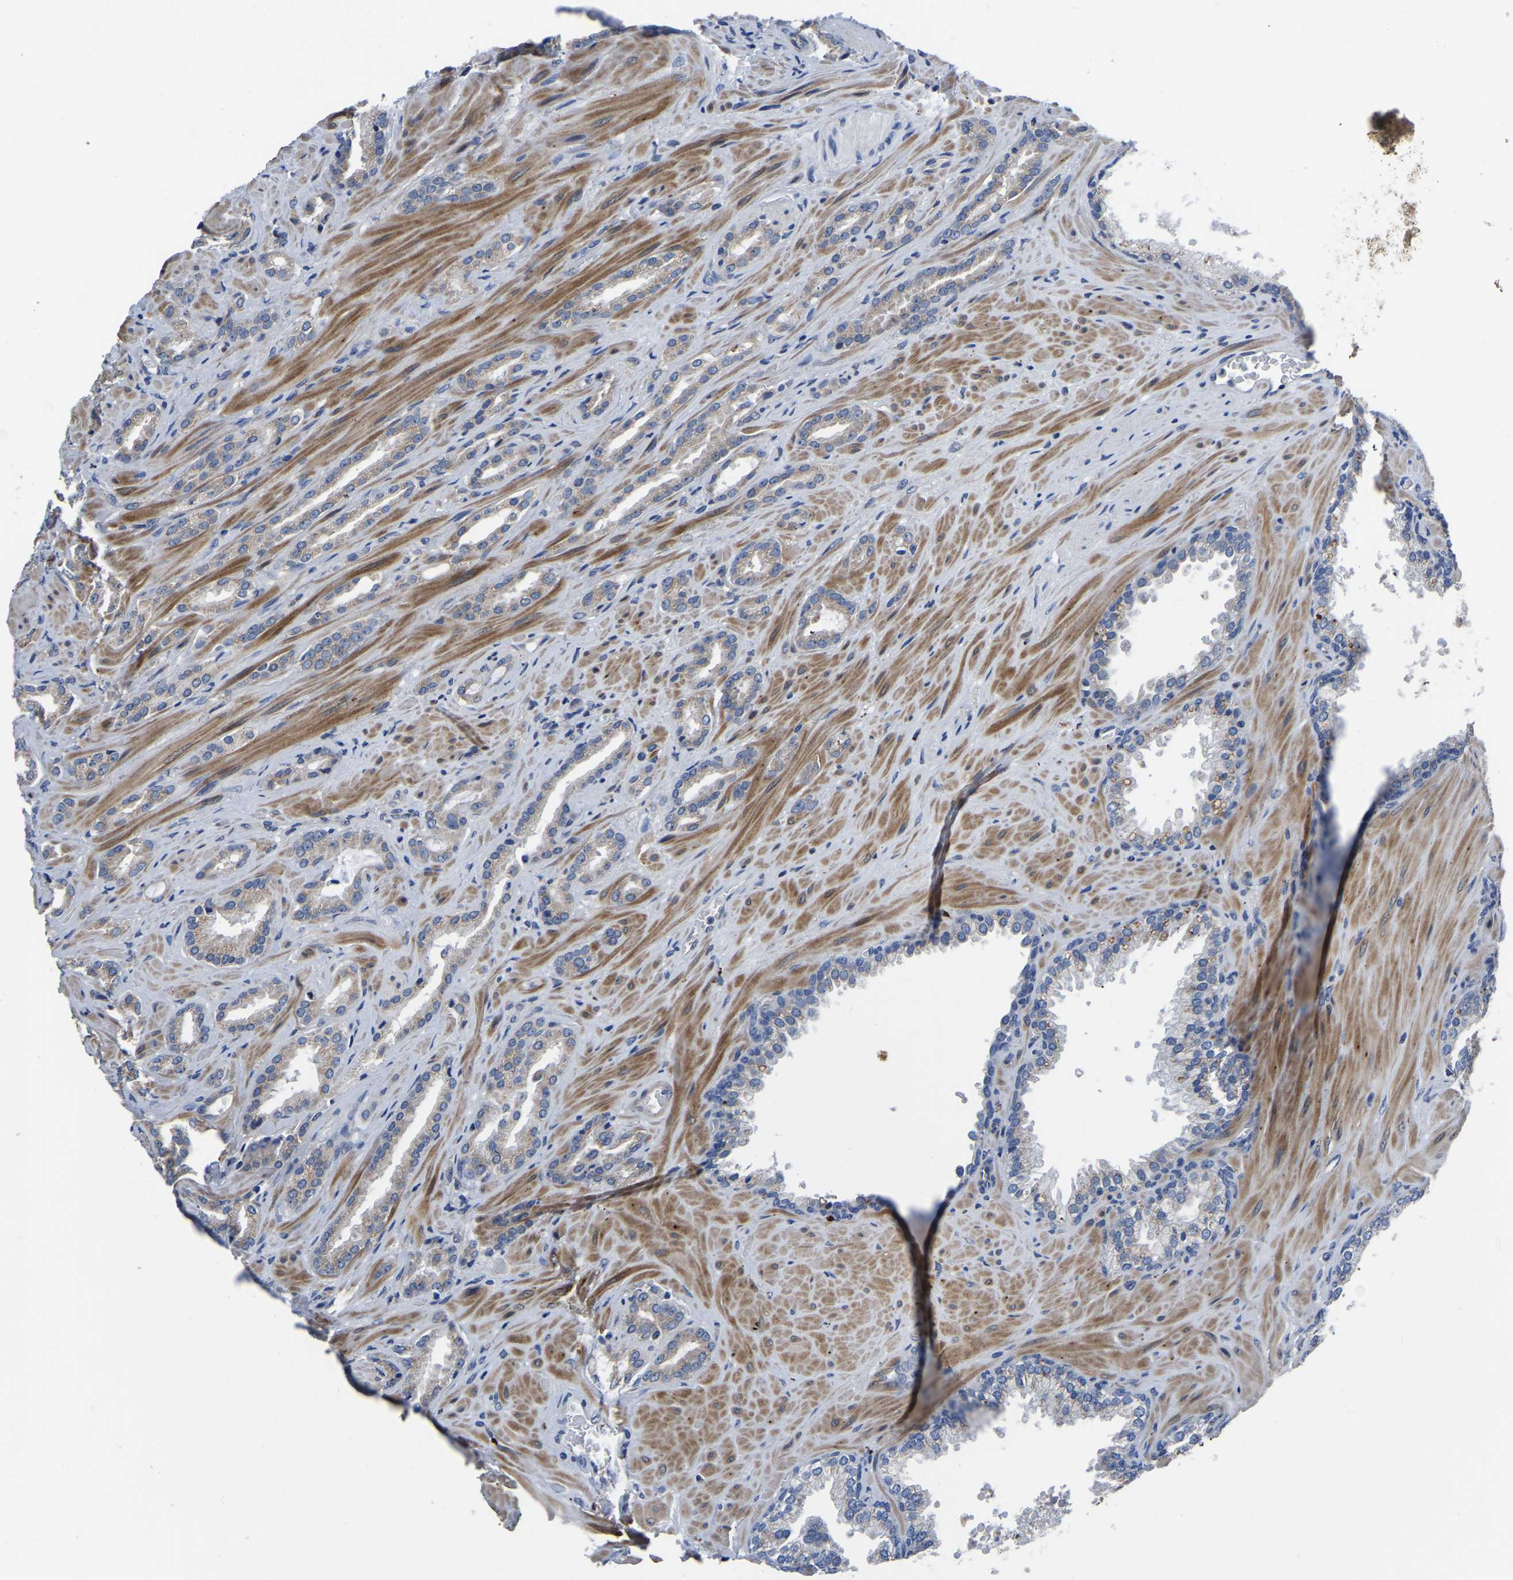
{"staining": {"intensity": "moderate", "quantity": "<25%", "location": "cytoplasmic/membranous"}, "tissue": "prostate cancer", "cell_type": "Tumor cells", "image_type": "cancer", "snomed": [{"axis": "morphology", "description": "Adenocarcinoma, High grade"}, {"axis": "topography", "description": "Prostate"}], "caption": "Immunohistochemical staining of human prostate cancer (high-grade adenocarcinoma) displays low levels of moderate cytoplasmic/membranous positivity in about <25% of tumor cells.", "gene": "PDLIM7", "patient": {"sex": "male", "age": 64}}